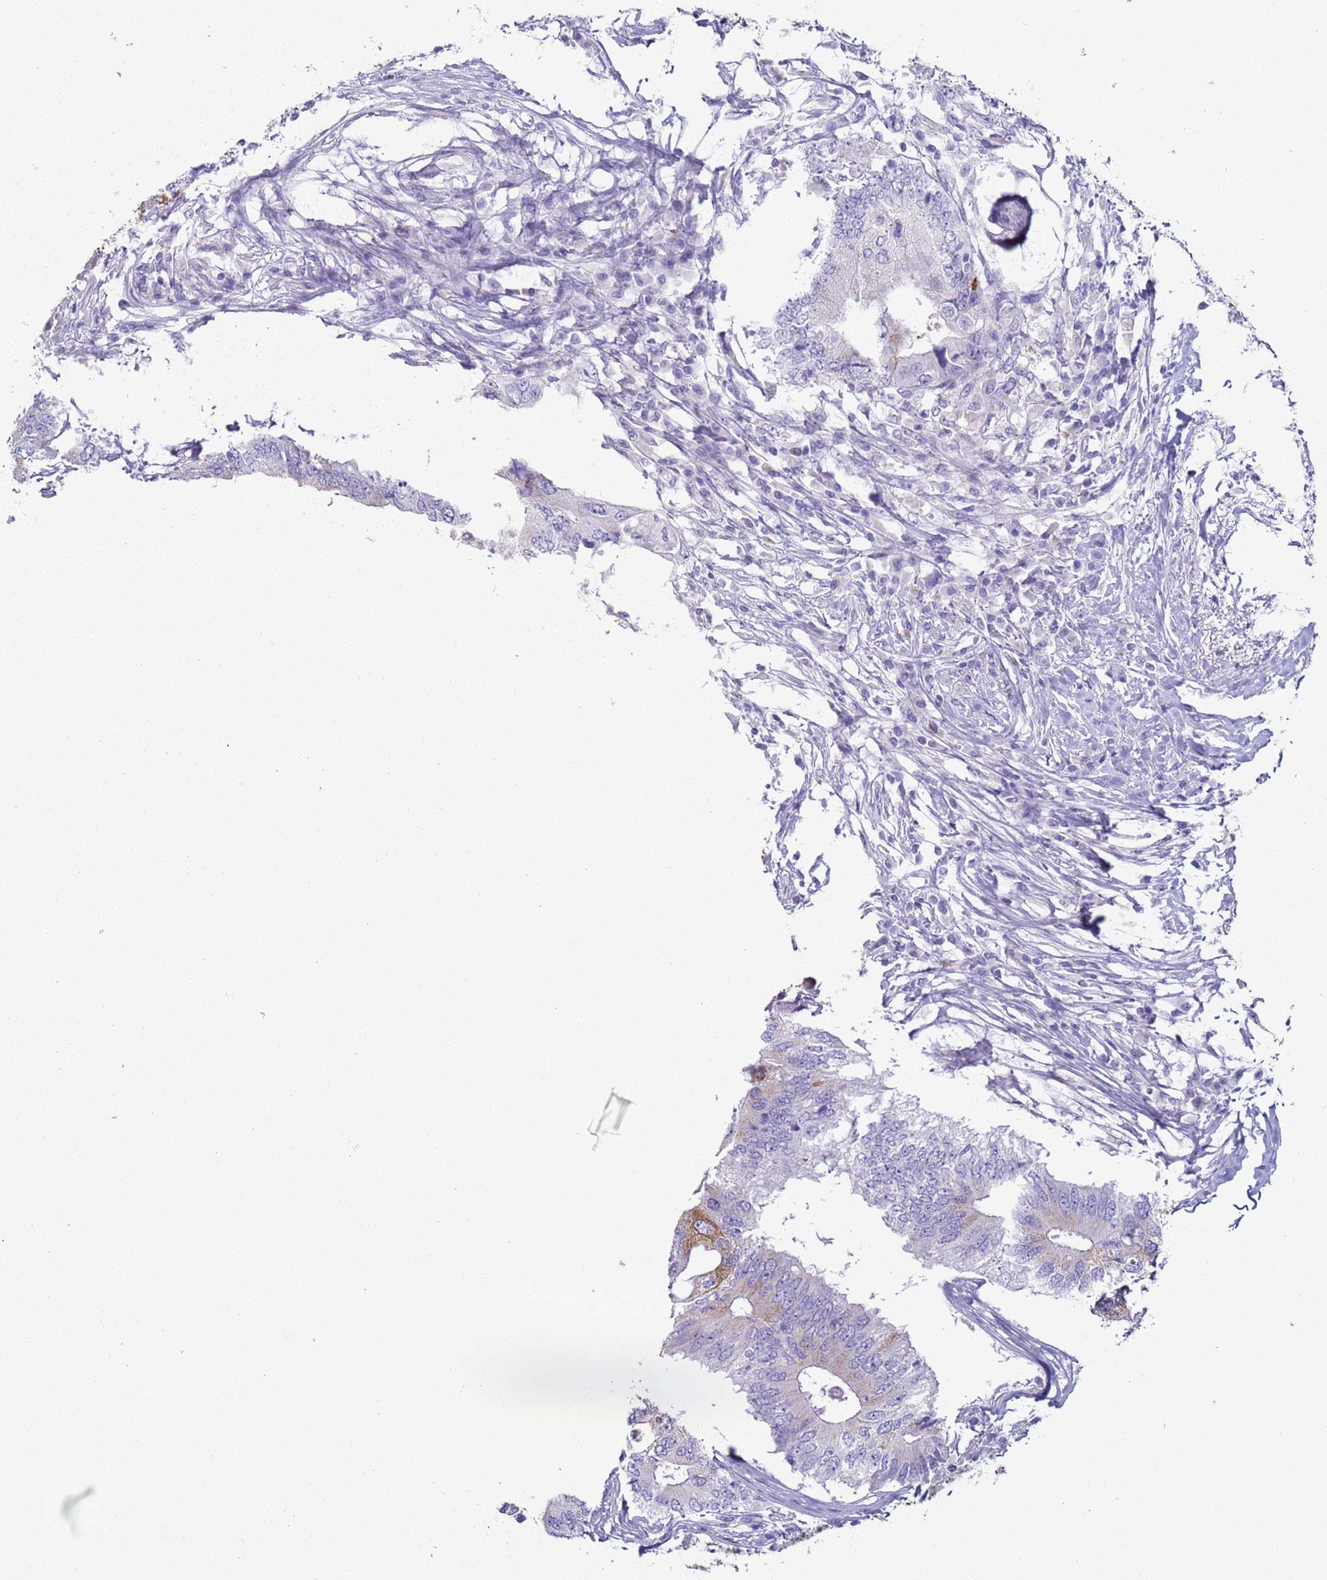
{"staining": {"intensity": "strong", "quantity": "<25%", "location": "cytoplasmic/membranous"}, "tissue": "colorectal cancer", "cell_type": "Tumor cells", "image_type": "cancer", "snomed": [{"axis": "morphology", "description": "Adenocarcinoma, NOS"}, {"axis": "topography", "description": "Colon"}], "caption": "Colorectal cancer (adenocarcinoma) stained with a protein marker reveals strong staining in tumor cells.", "gene": "NPAP1", "patient": {"sex": "male", "age": 71}}